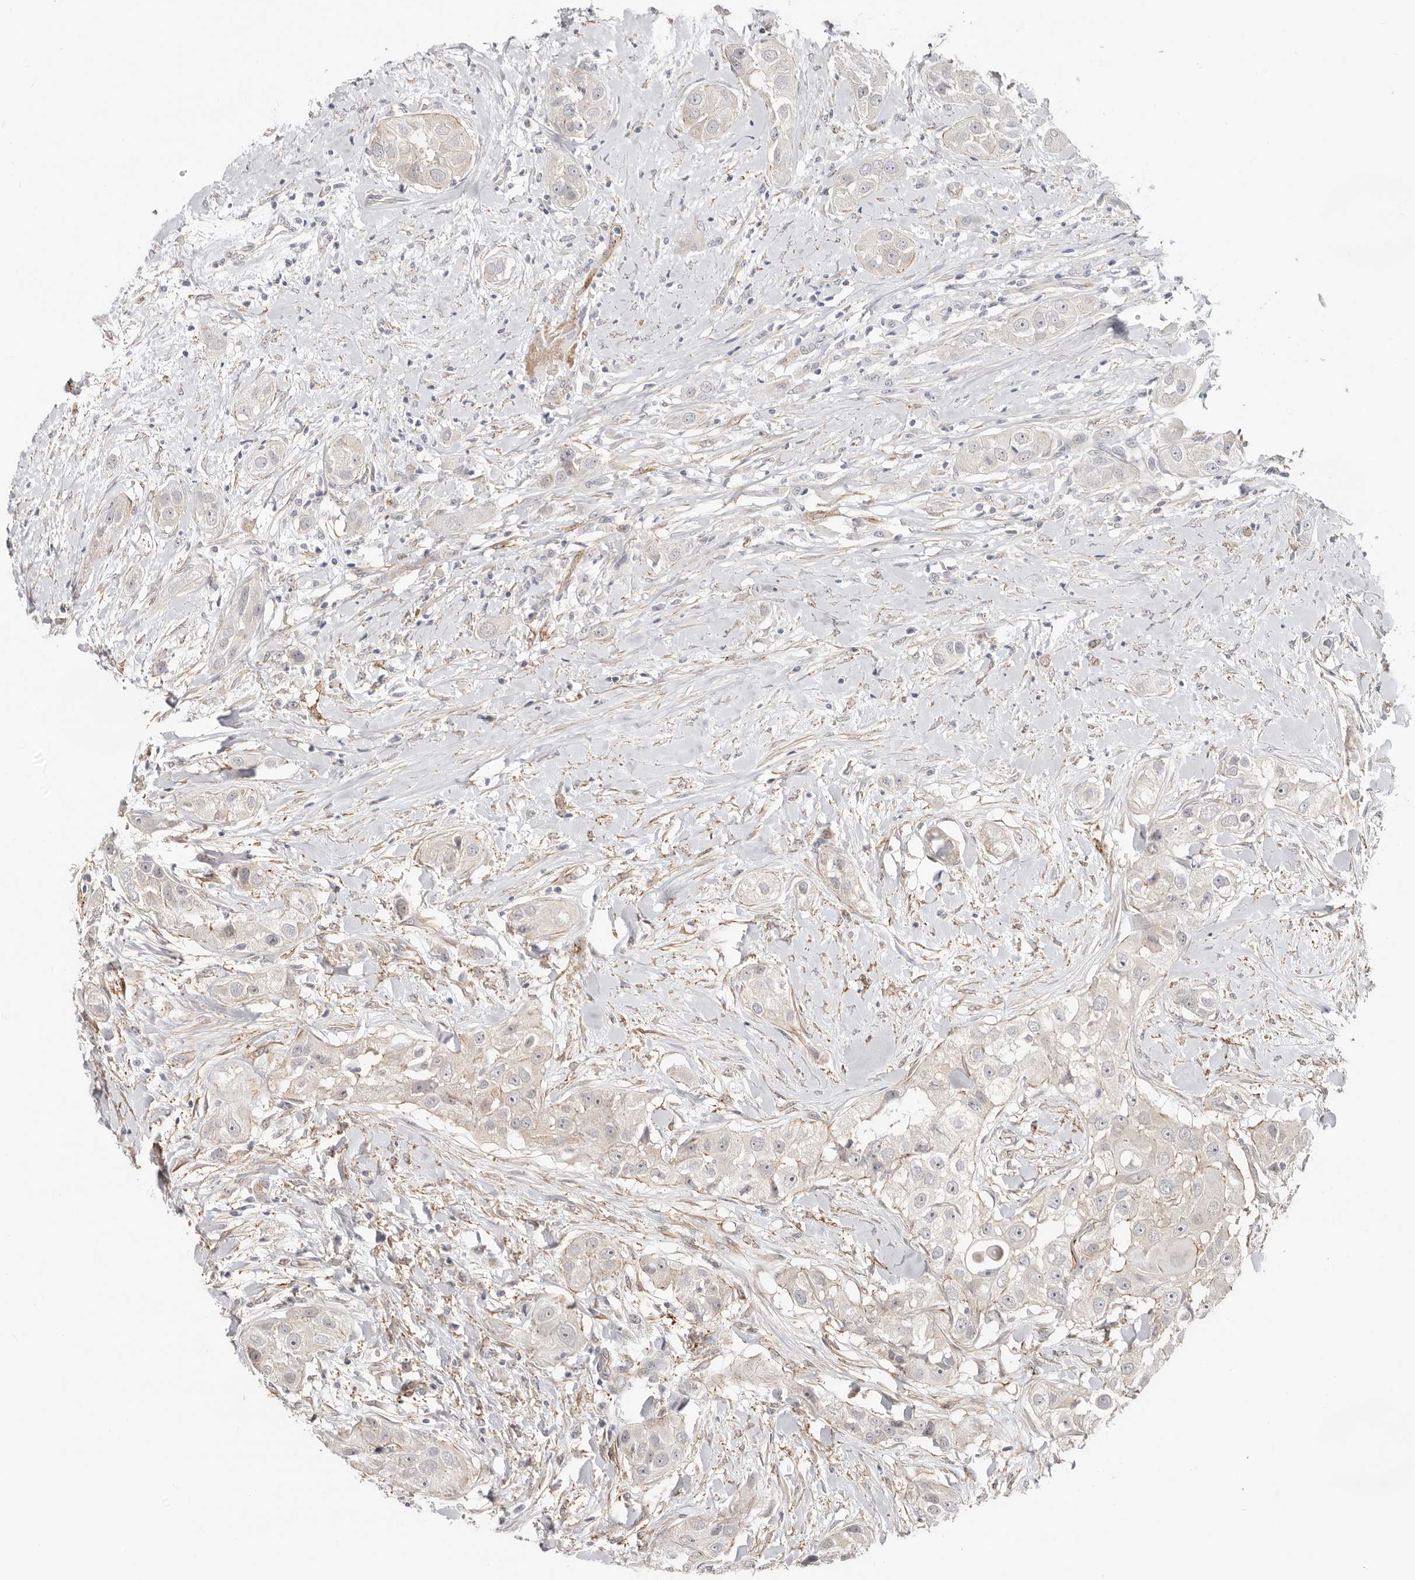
{"staining": {"intensity": "negative", "quantity": "none", "location": "none"}, "tissue": "head and neck cancer", "cell_type": "Tumor cells", "image_type": "cancer", "snomed": [{"axis": "morphology", "description": "Normal tissue, NOS"}, {"axis": "morphology", "description": "Squamous cell carcinoma, NOS"}, {"axis": "topography", "description": "Skeletal muscle"}, {"axis": "topography", "description": "Head-Neck"}], "caption": "DAB (3,3'-diaminobenzidine) immunohistochemical staining of human squamous cell carcinoma (head and neck) reveals no significant positivity in tumor cells.", "gene": "SZT2", "patient": {"sex": "male", "age": 51}}